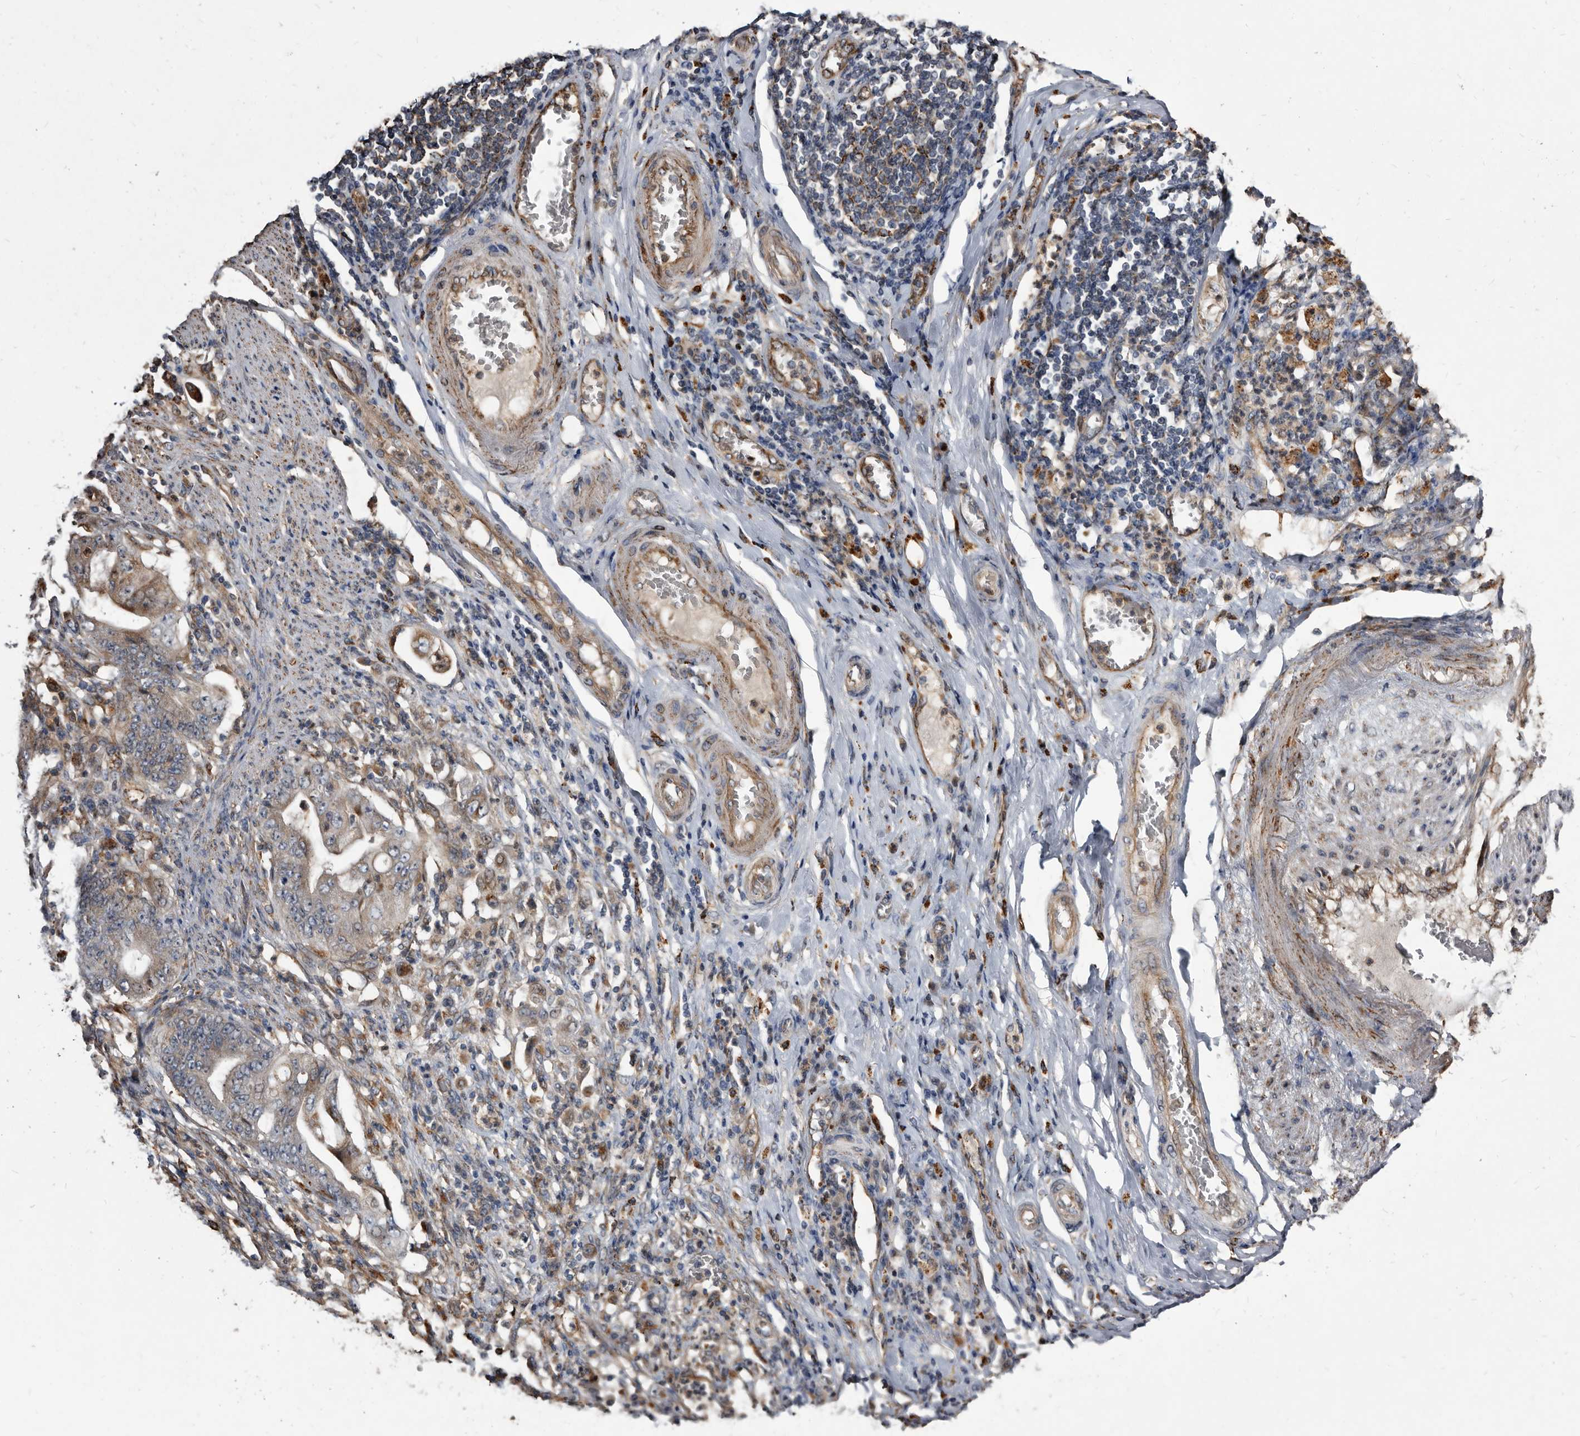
{"staining": {"intensity": "weak", "quantity": "25%-75%", "location": "cytoplasmic/membranous"}, "tissue": "stomach cancer", "cell_type": "Tumor cells", "image_type": "cancer", "snomed": [{"axis": "morphology", "description": "Adenocarcinoma, NOS"}, {"axis": "topography", "description": "Stomach"}], "caption": "Immunohistochemical staining of stomach cancer shows weak cytoplasmic/membranous protein positivity in approximately 25%-75% of tumor cells.", "gene": "CTSA", "patient": {"sex": "female", "age": 73}}